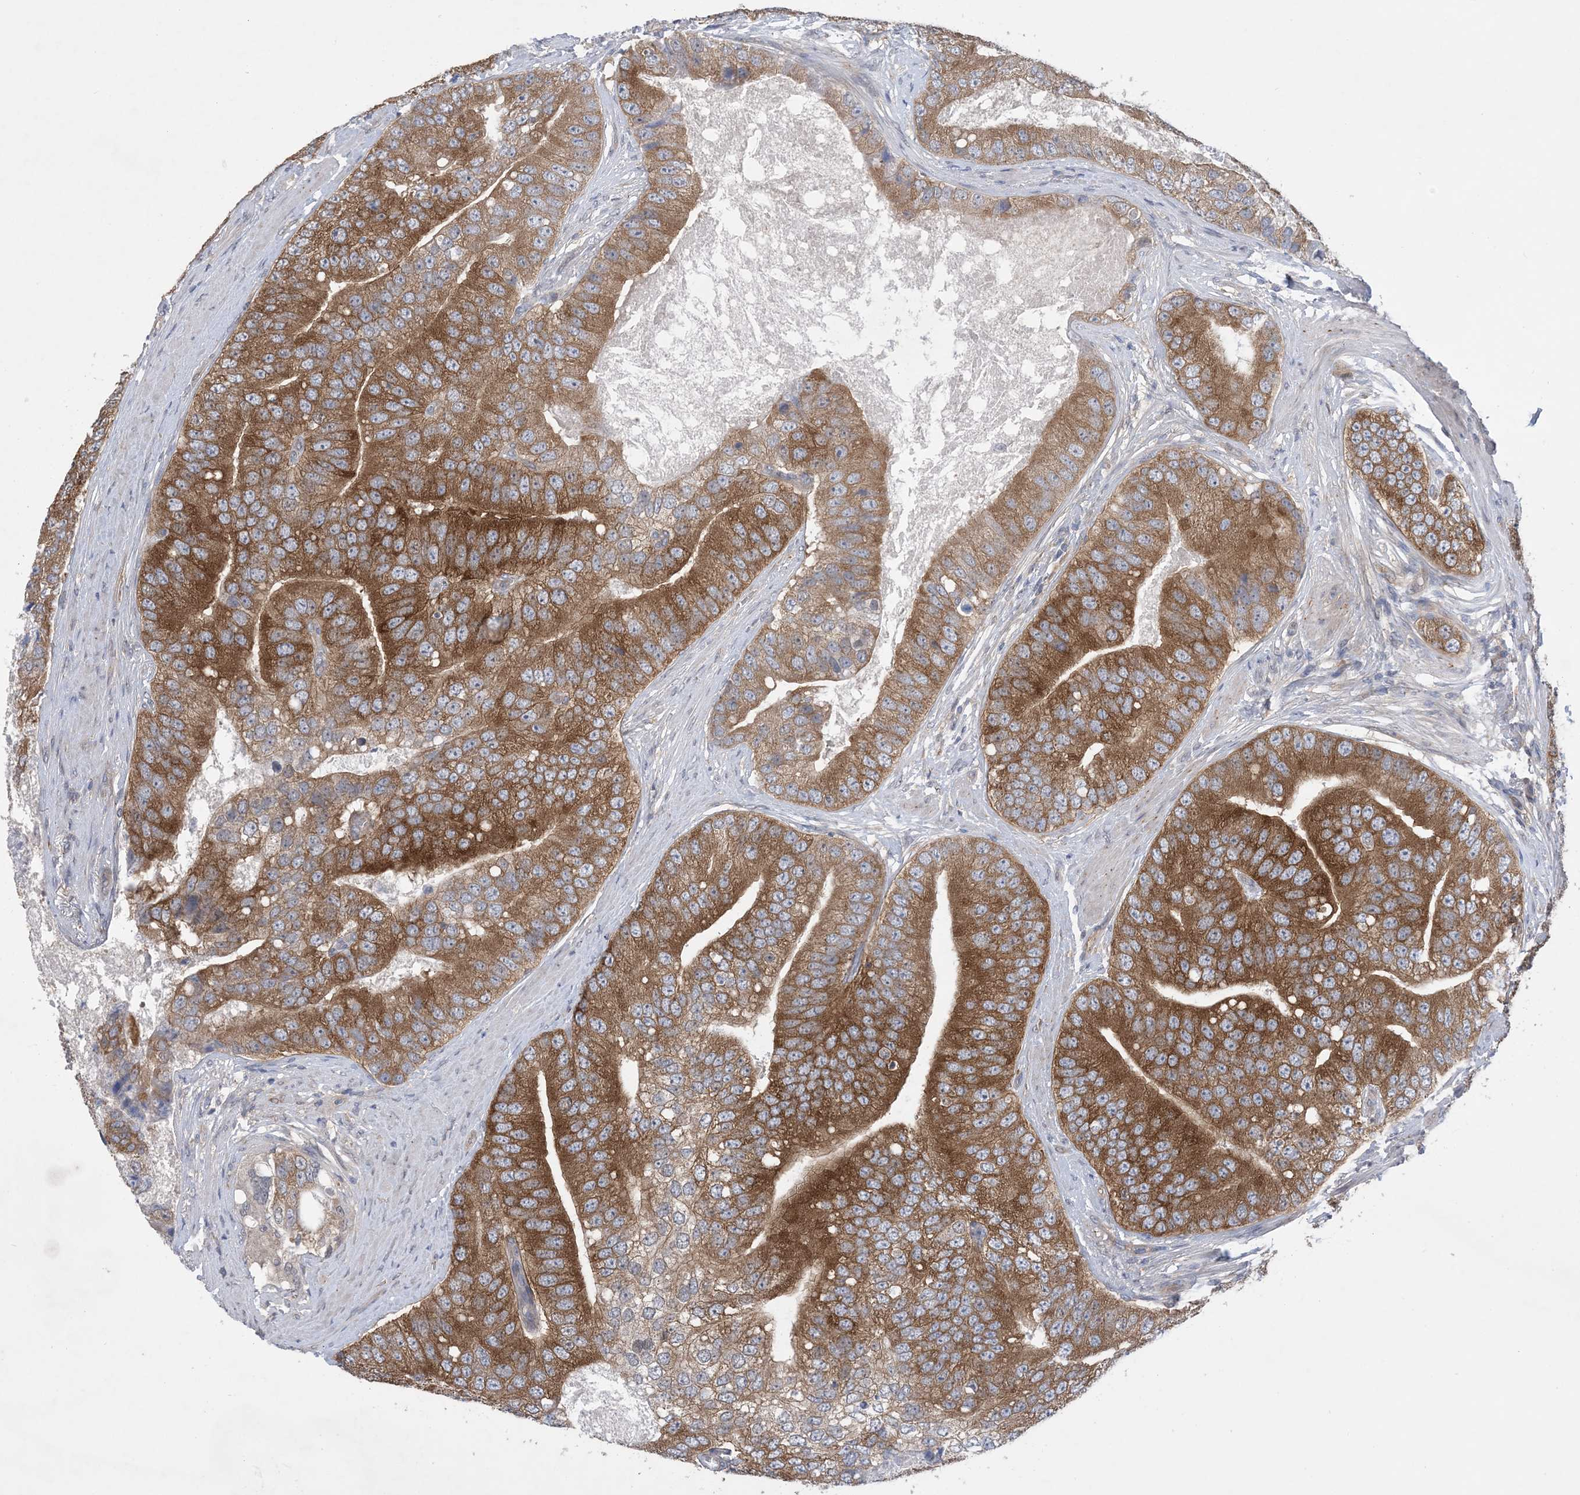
{"staining": {"intensity": "strong", "quantity": ">75%", "location": "cytoplasmic/membranous"}, "tissue": "prostate cancer", "cell_type": "Tumor cells", "image_type": "cancer", "snomed": [{"axis": "morphology", "description": "Adenocarcinoma, High grade"}, {"axis": "topography", "description": "Prostate"}], "caption": "About >75% of tumor cells in human adenocarcinoma (high-grade) (prostate) reveal strong cytoplasmic/membranous protein positivity as visualized by brown immunohistochemical staining.", "gene": "EHBP1", "patient": {"sex": "male", "age": 70}}